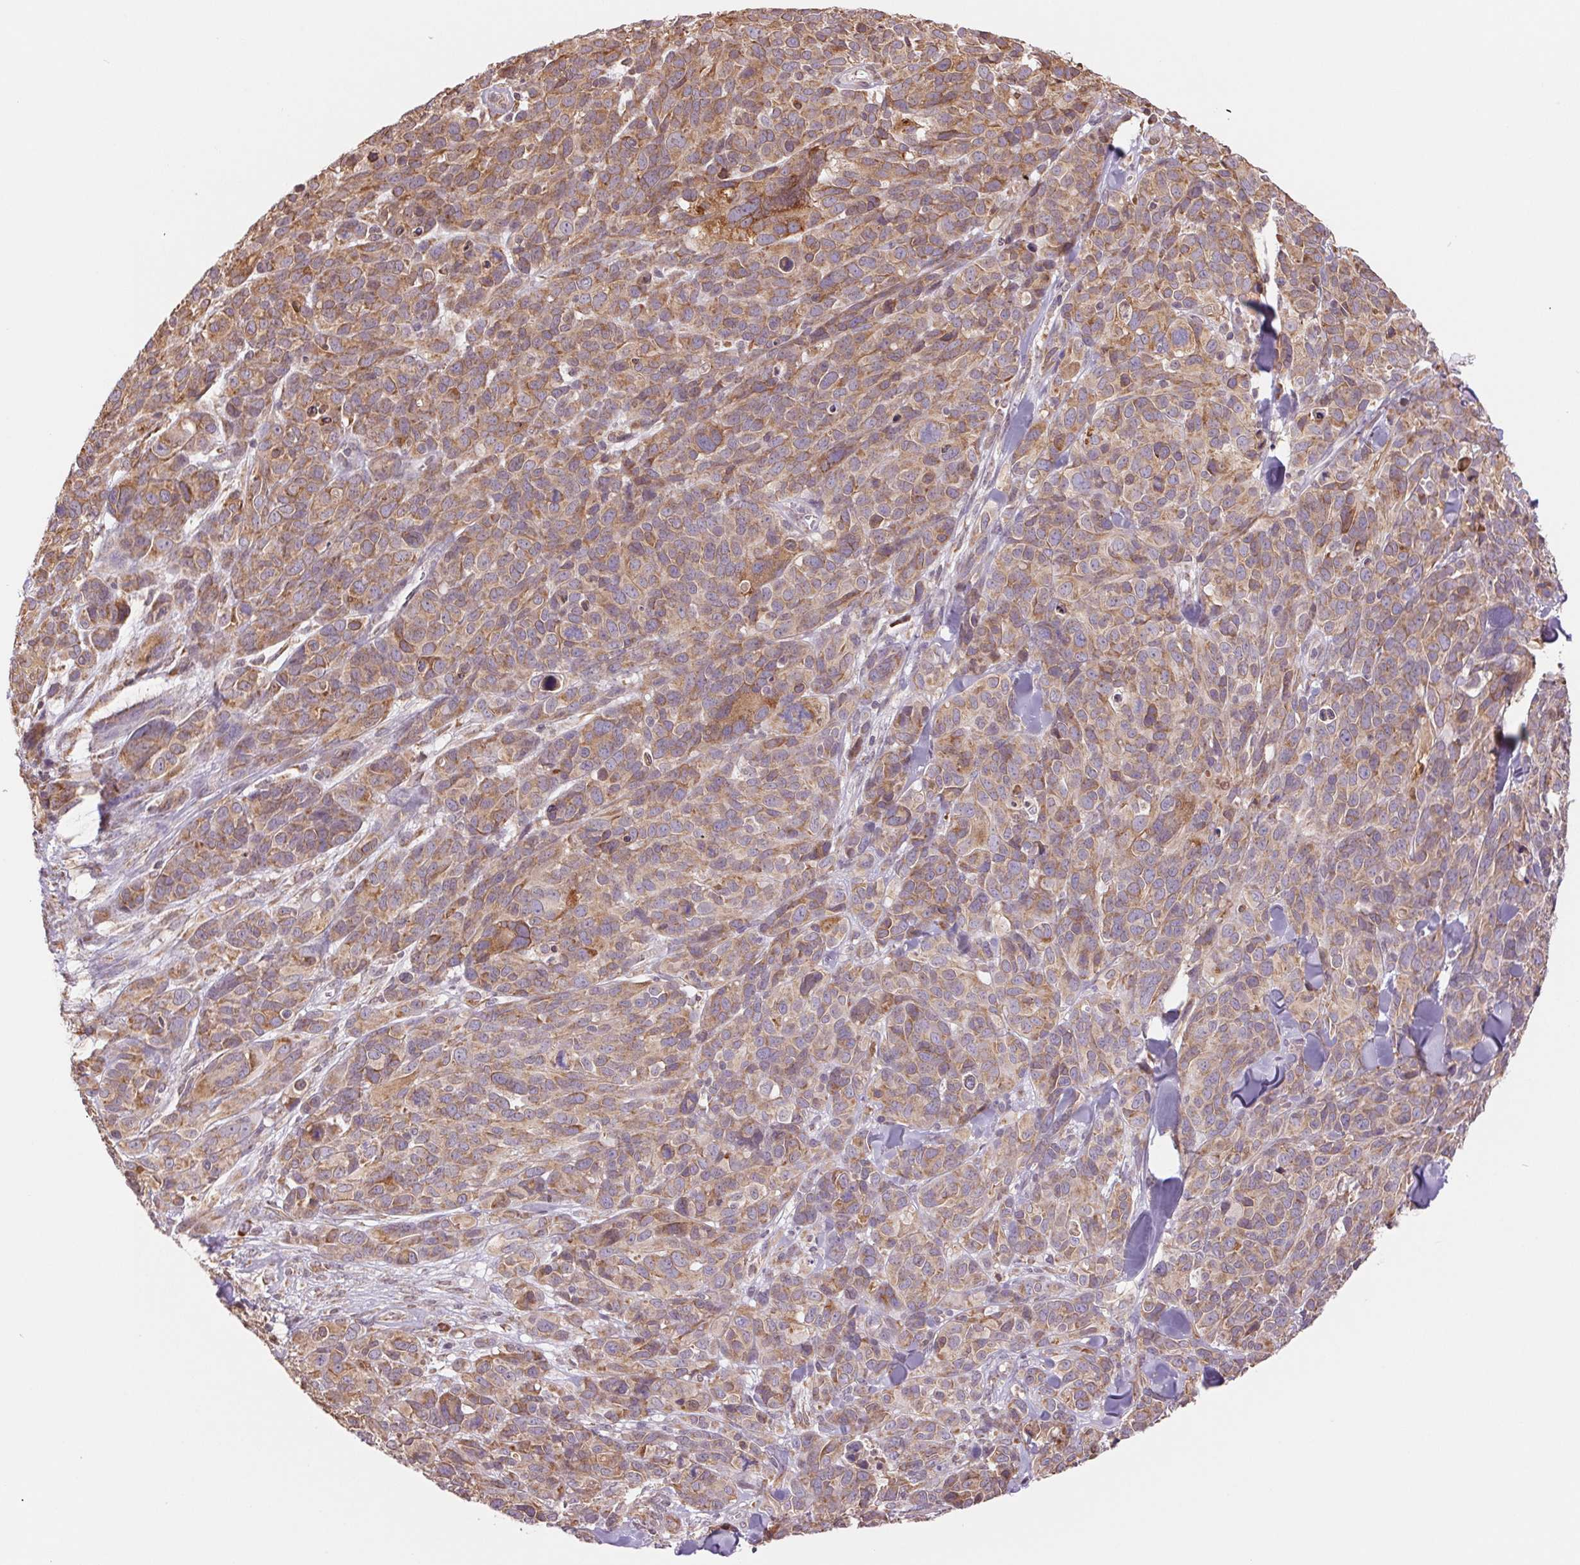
{"staining": {"intensity": "moderate", "quantity": ">75%", "location": "cytoplasmic/membranous"}, "tissue": "melanoma", "cell_type": "Tumor cells", "image_type": "cancer", "snomed": [{"axis": "morphology", "description": "Malignant melanoma, NOS"}, {"axis": "topography", "description": "Skin"}], "caption": "A high-resolution histopathology image shows immunohistochemistry staining of melanoma, which shows moderate cytoplasmic/membranous expression in approximately >75% of tumor cells.", "gene": "RPN1", "patient": {"sex": "male", "age": 51}}